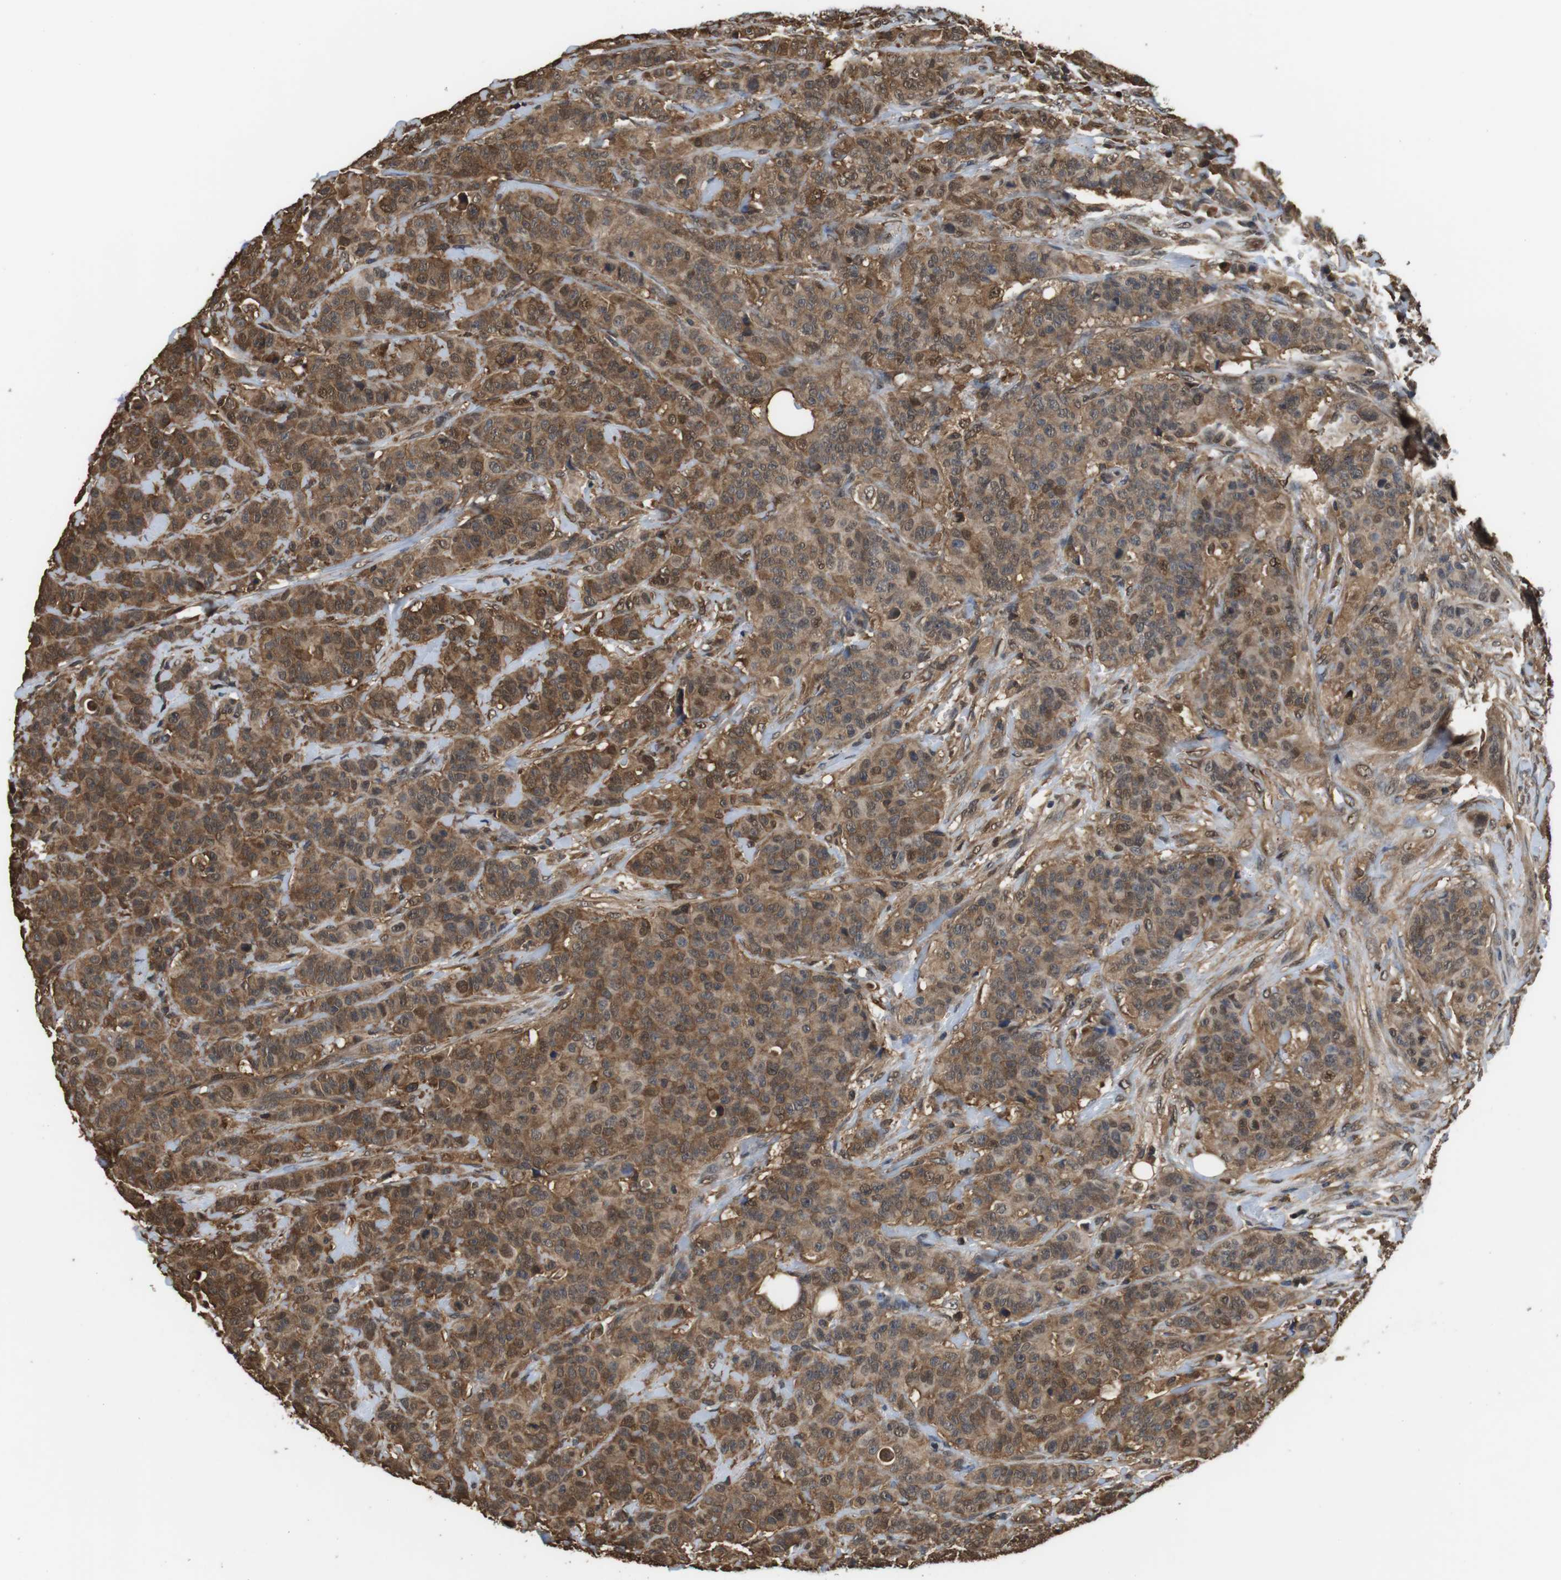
{"staining": {"intensity": "moderate", "quantity": ">75%", "location": "cytoplasmic/membranous,nuclear"}, "tissue": "breast cancer", "cell_type": "Tumor cells", "image_type": "cancer", "snomed": [{"axis": "morphology", "description": "Normal tissue, NOS"}, {"axis": "morphology", "description": "Duct carcinoma"}, {"axis": "topography", "description": "Breast"}], "caption": "About >75% of tumor cells in human breast infiltrating ductal carcinoma exhibit moderate cytoplasmic/membranous and nuclear protein positivity as visualized by brown immunohistochemical staining.", "gene": "LDHA", "patient": {"sex": "female", "age": 40}}